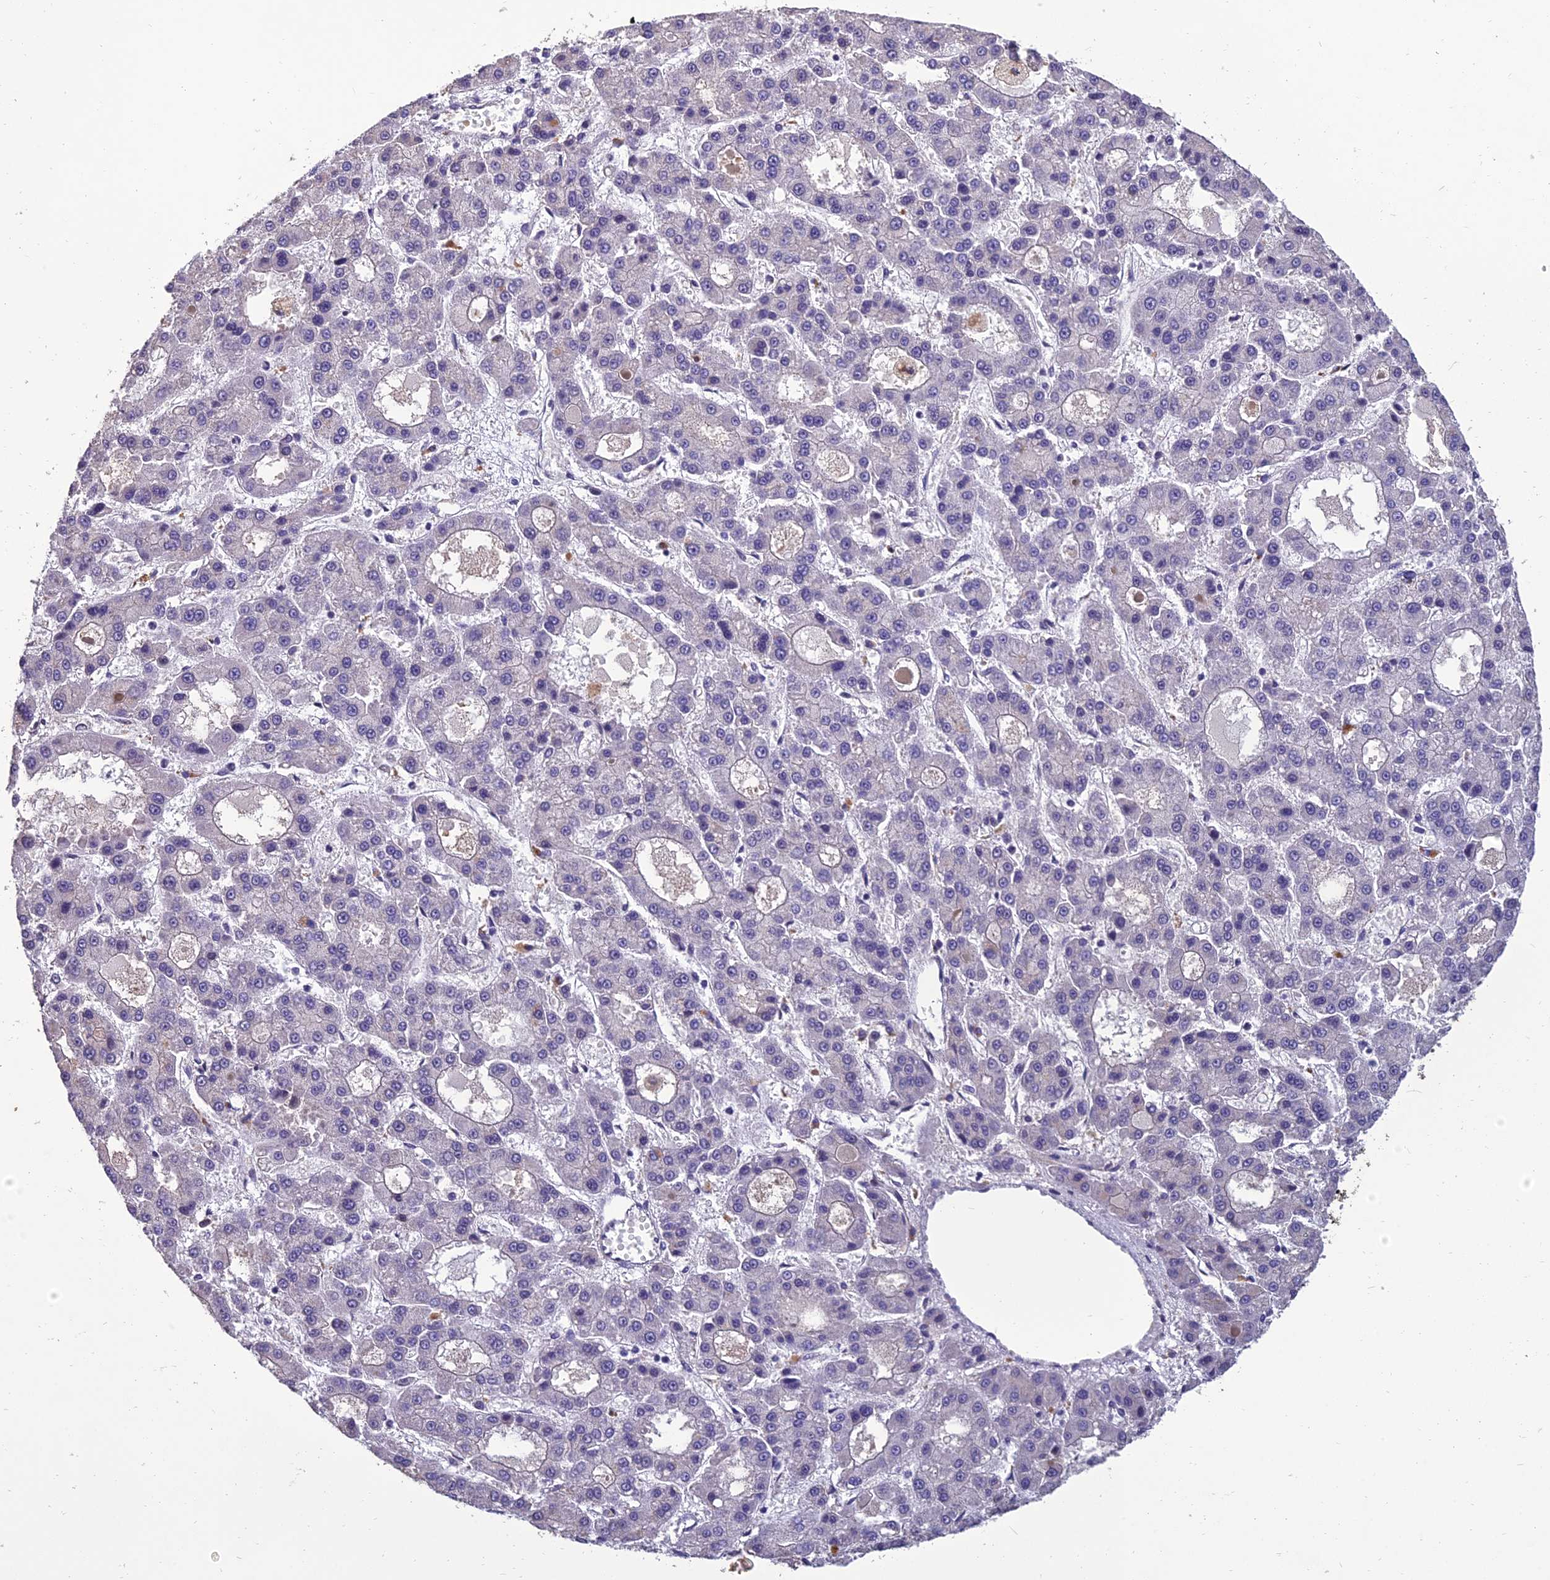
{"staining": {"intensity": "negative", "quantity": "none", "location": "none"}, "tissue": "liver cancer", "cell_type": "Tumor cells", "image_type": "cancer", "snomed": [{"axis": "morphology", "description": "Carcinoma, Hepatocellular, NOS"}, {"axis": "topography", "description": "Liver"}], "caption": "Tumor cells are negative for brown protein staining in hepatocellular carcinoma (liver).", "gene": "GRWD1", "patient": {"sex": "male", "age": 70}}